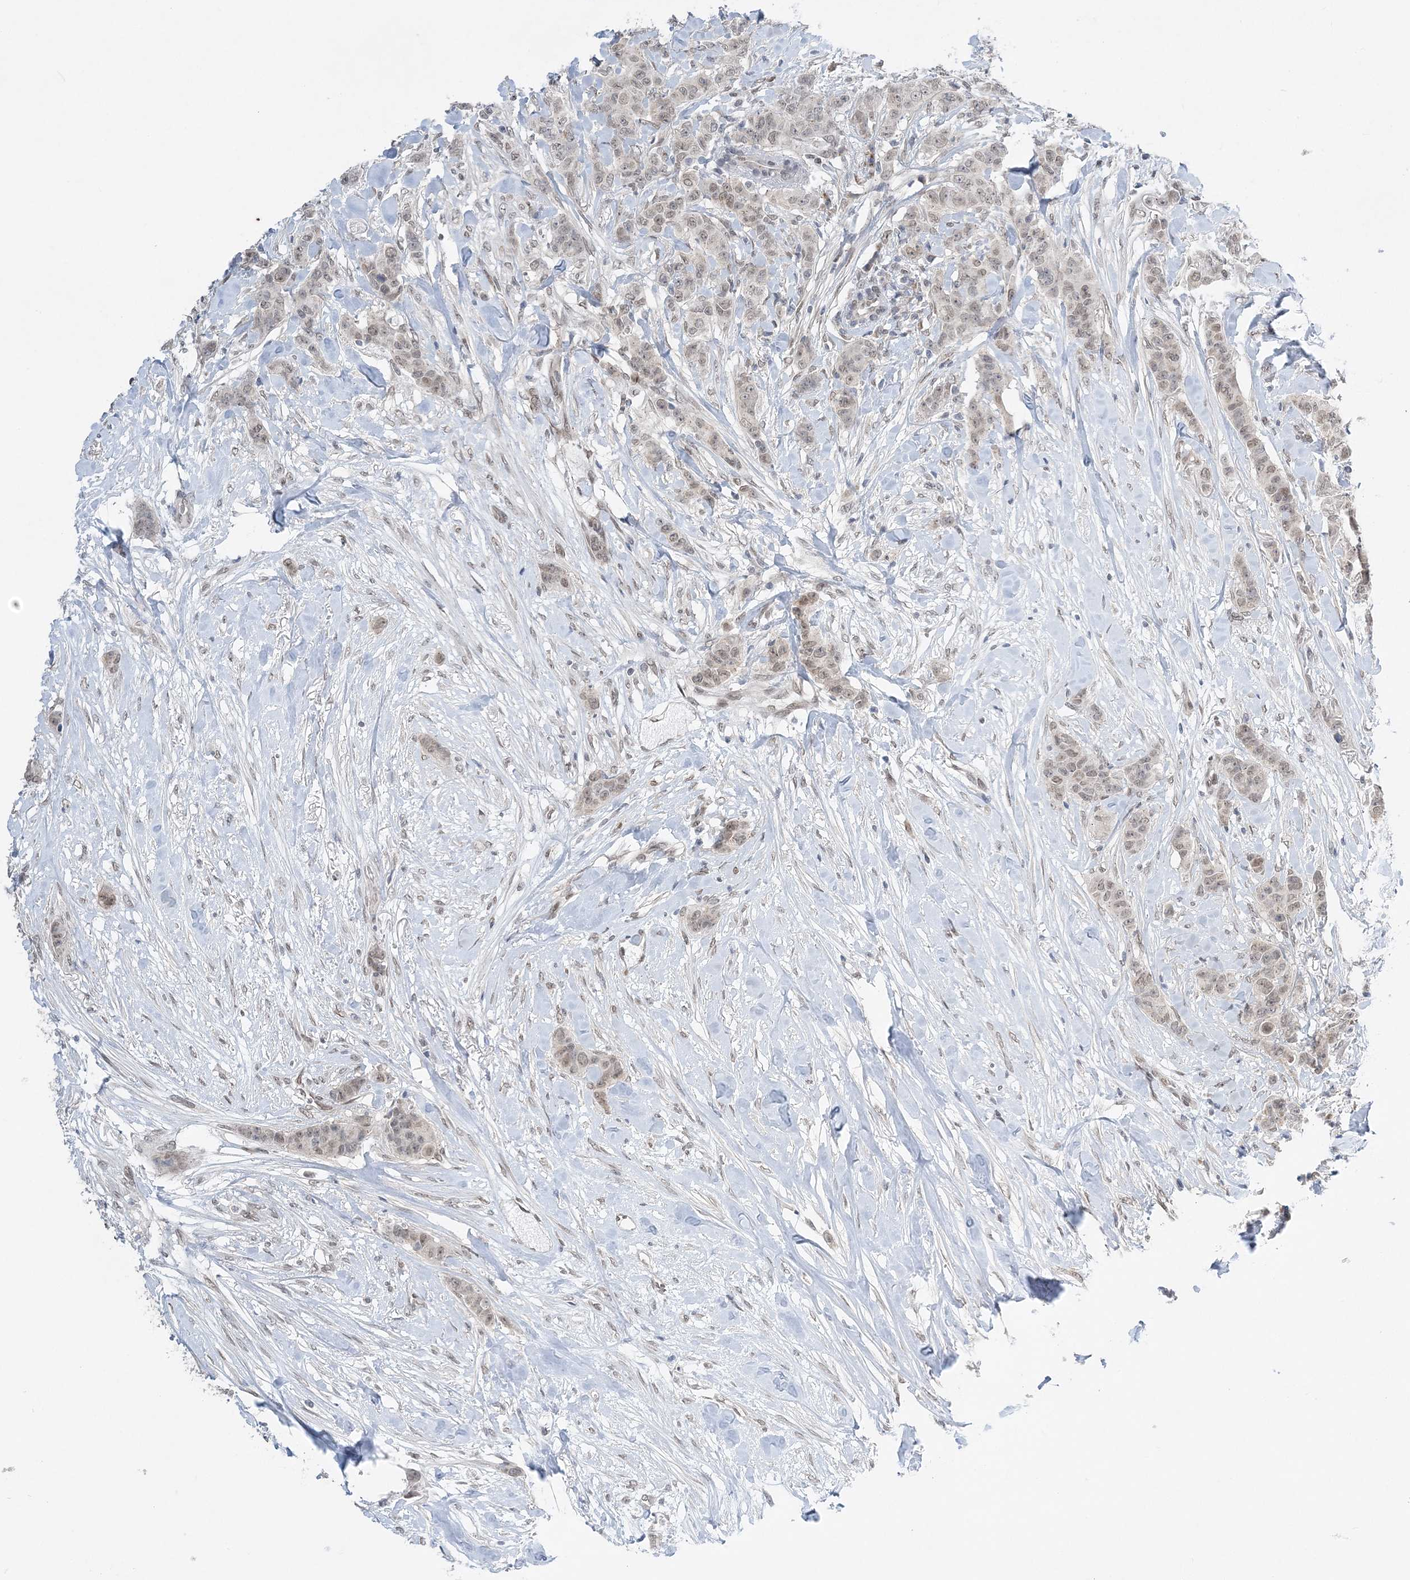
{"staining": {"intensity": "weak", "quantity": "25%-75%", "location": "nuclear"}, "tissue": "breast cancer", "cell_type": "Tumor cells", "image_type": "cancer", "snomed": [{"axis": "morphology", "description": "Duct carcinoma"}, {"axis": "topography", "description": "Breast"}], "caption": "Infiltrating ductal carcinoma (breast) stained with a protein marker displays weak staining in tumor cells.", "gene": "WAC", "patient": {"sex": "female", "age": 40}}